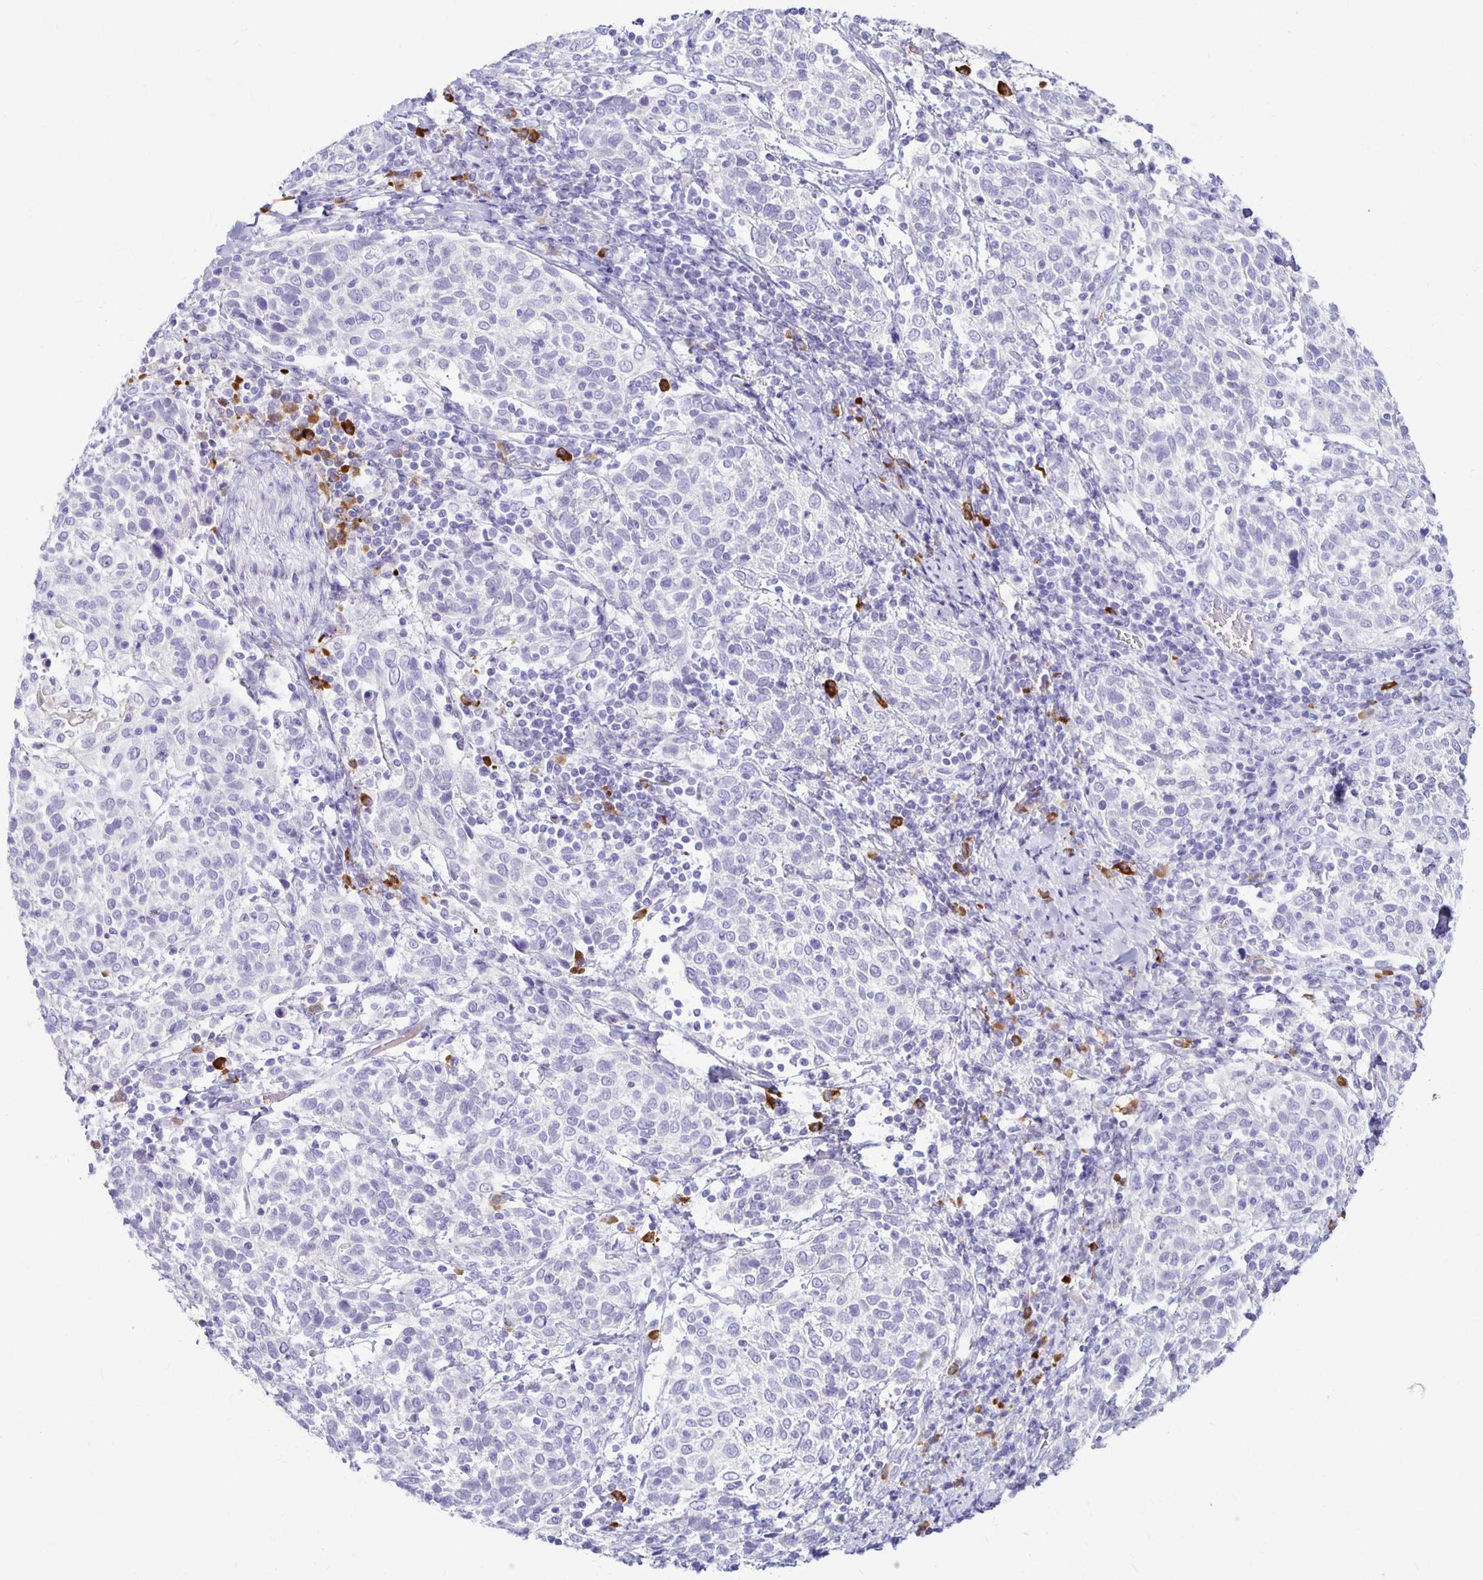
{"staining": {"intensity": "negative", "quantity": "none", "location": "none"}, "tissue": "cervical cancer", "cell_type": "Tumor cells", "image_type": "cancer", "snomed": [{"axis": "morphology", "description": "Squamous cell carcinoma, NOS"}, {"axis": "topography", "description": "Cervix"}], "caption": "DAB immunohistochemical staining of squamous cell carcinoma (cervical) demonstrates no significant staining in tumor cells.", "gene": "FNTB", "patient": {"sex": "female", "age": 61}}